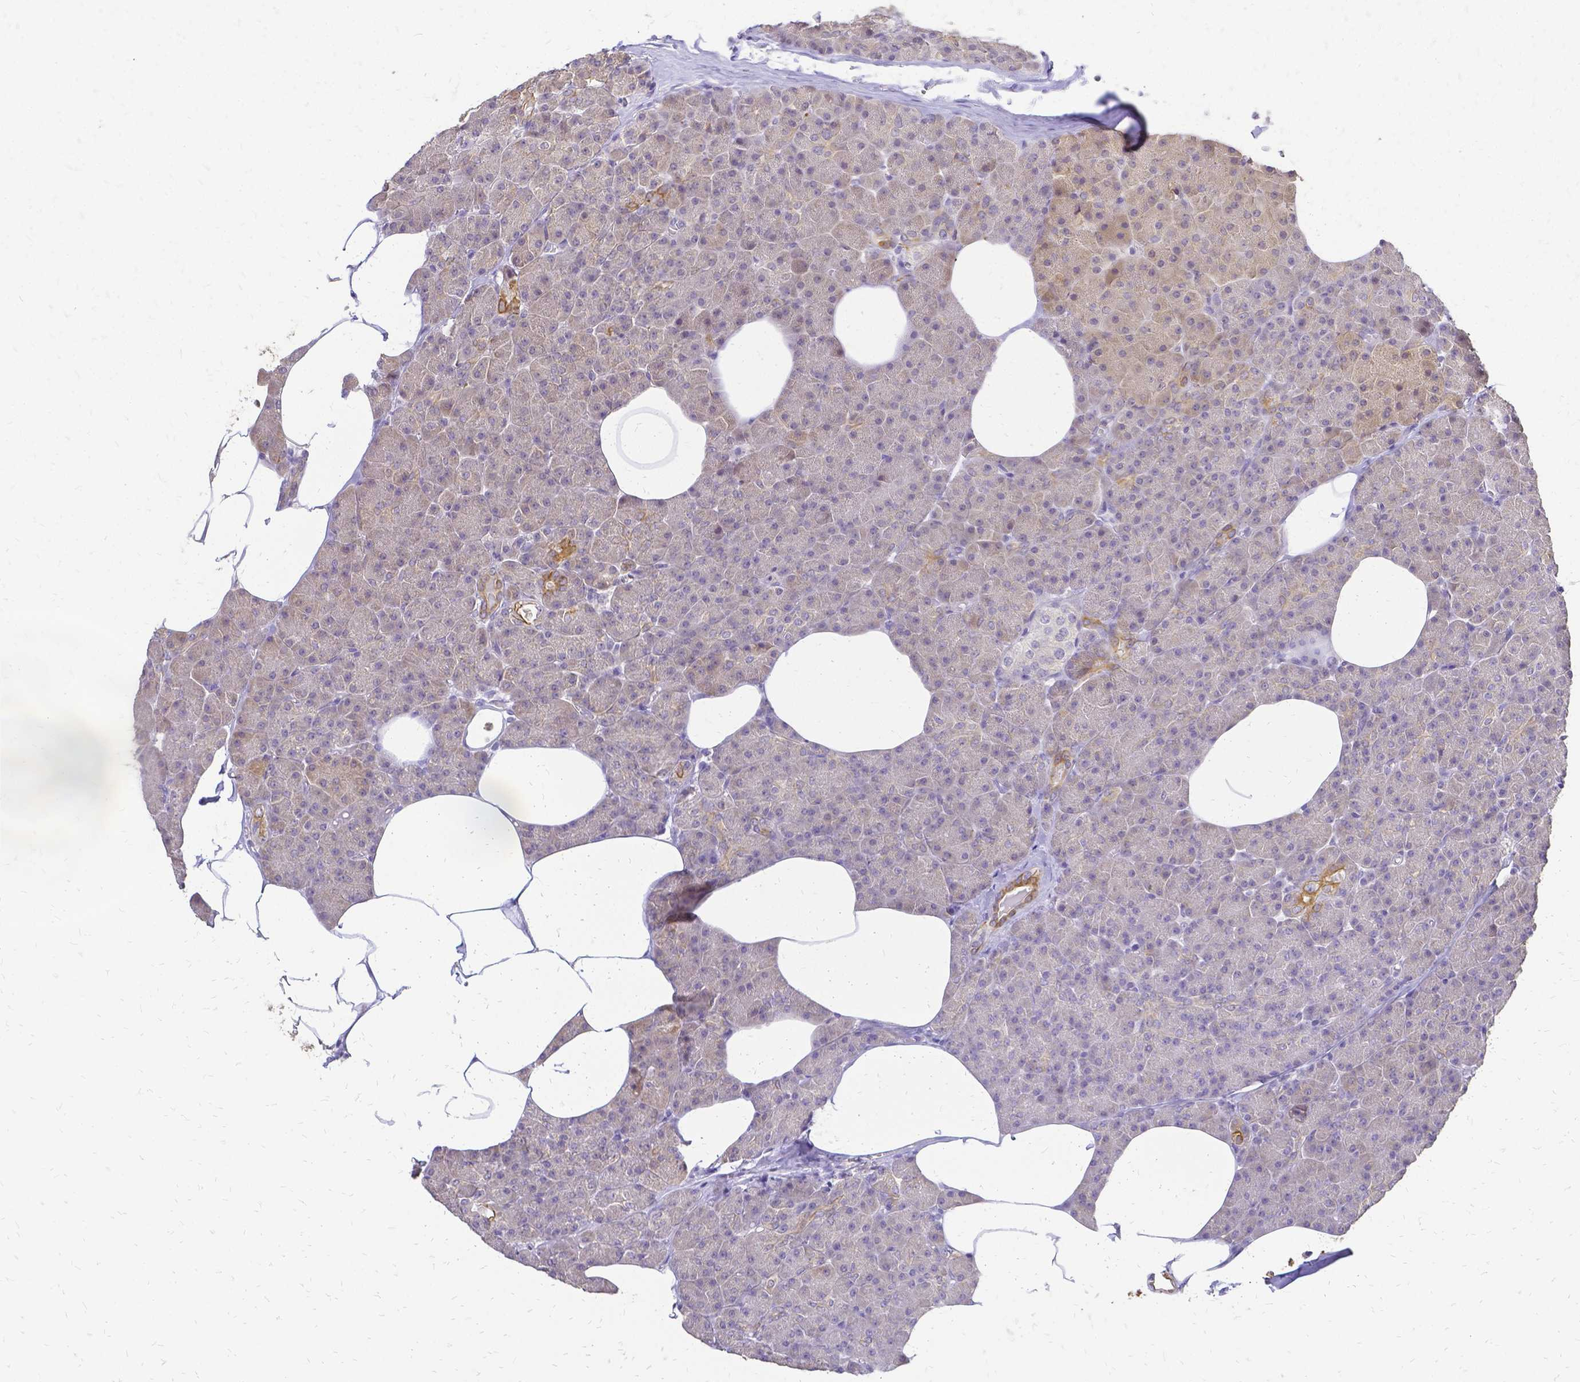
{"staining": {"intensity": "moderate", "quantity": "<25%", "location": "cytoplasmic/membranous"}, "tissue": "pancreas", "cell_type": "Exocrine glandular cells", "image_type": "normal", "snomed": [{"axis": "morphology", "description": "Normal tissue, NOS"}, {"axis": "topography", "description": "Pancreas"}], "caption": "Normal pancreas was stained to show a protein in brown. There is low levels of moderate cytoplasmic/membranous positivity in about <25% of exocrine glandular cells. (brown staining indicates protein expression, while blue staining denotes nuclei).", "gene": "CIB1", "patient": {"sex": "female", "age": 45}}